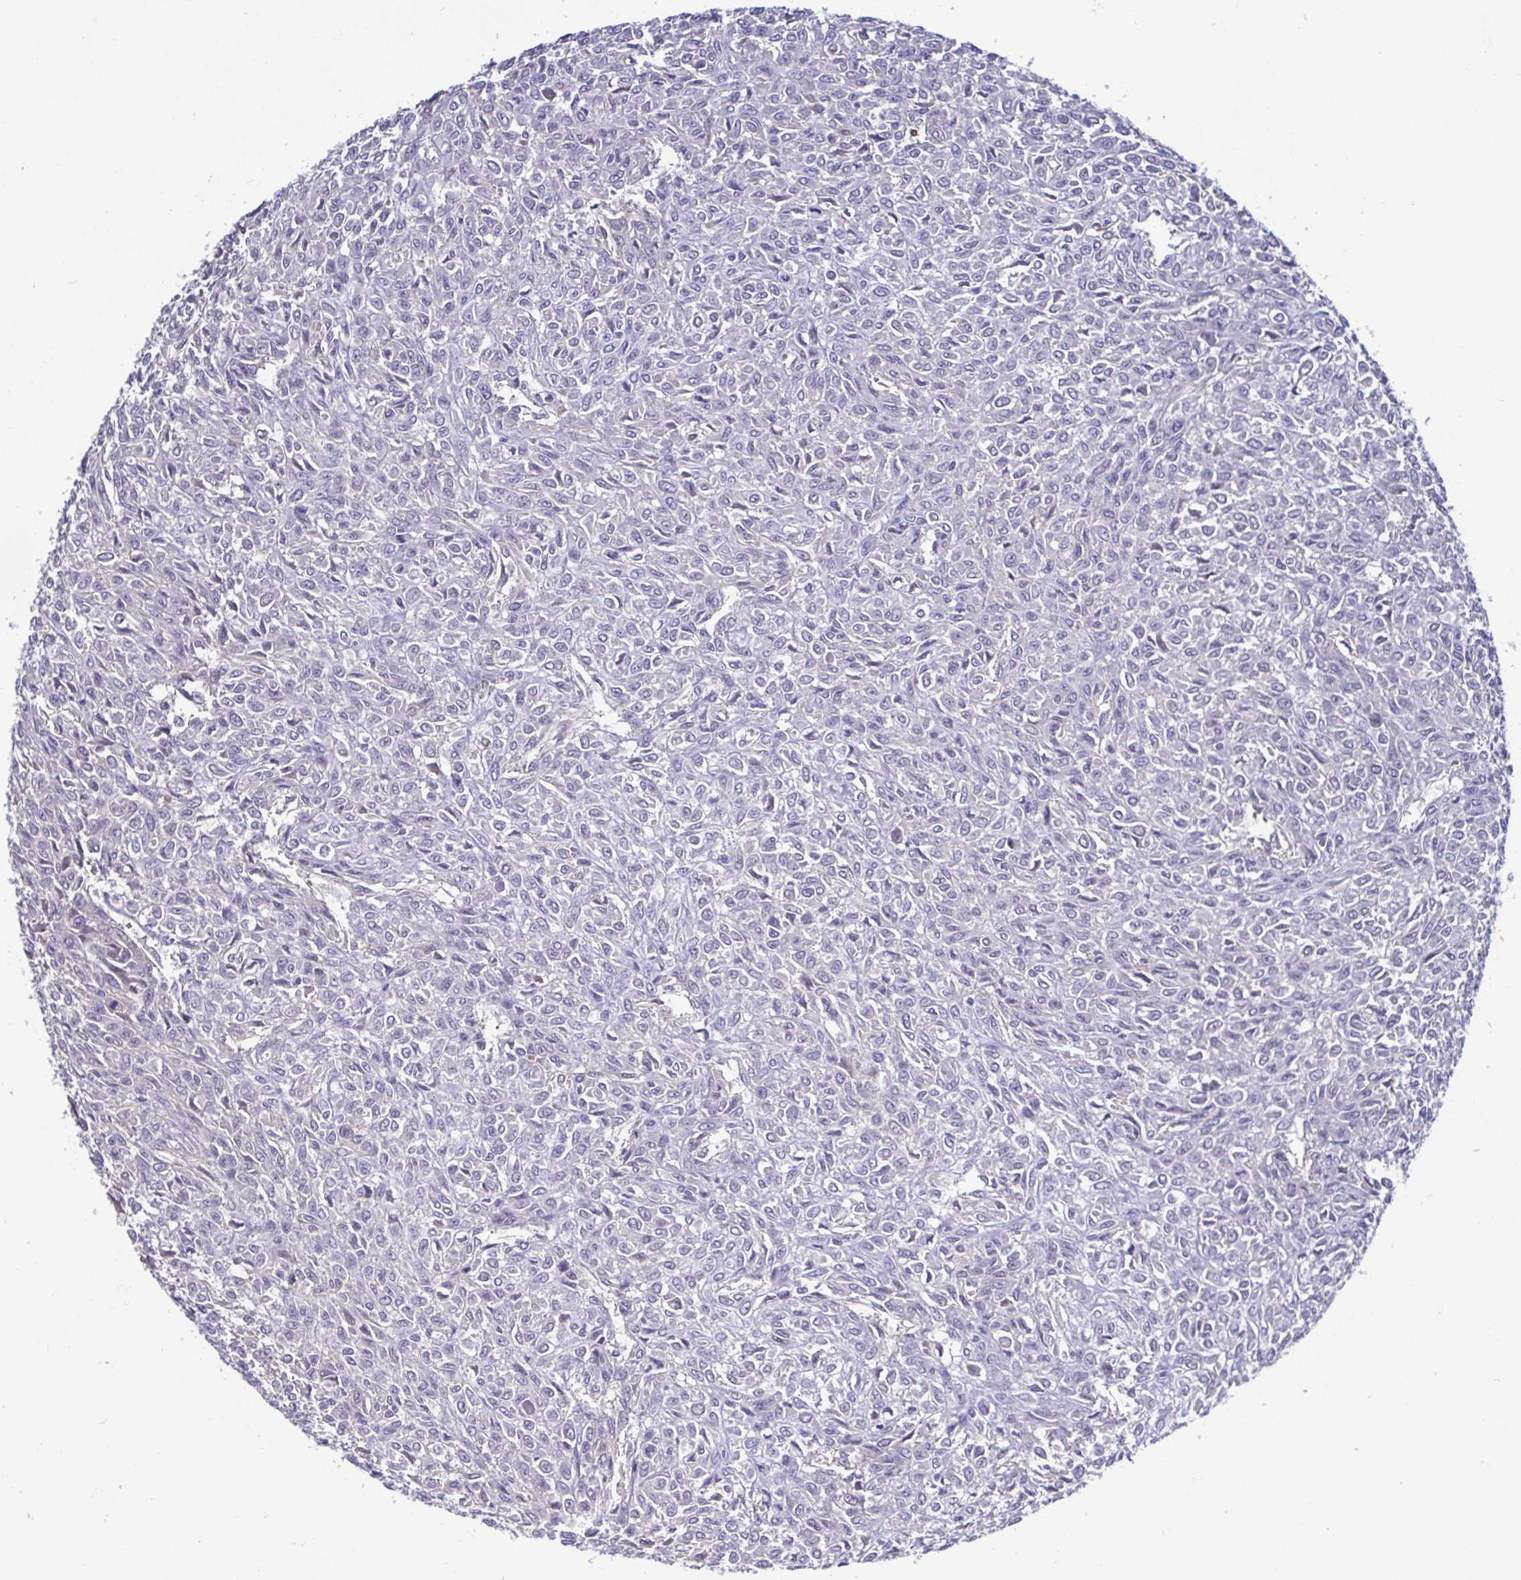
{"staining": {"intensity": "negative", "quantity": "none", "location": "none"}, "tissue": "renal cancer", "cell_type": "Tumor cells", "image_type": "cancer", "snomed": [{"axis": "morphology", "description": "Adenocarcinoma, NOS"}, {"axis": "topography", "description": "Kidney"}], "caption": "The immunohistochemistry (IHC) histopathology image has no significant positivity in tumor cells of renal adenocarcinoma tissue. (DAB immunohistochemistry (IHC) with hematoxylin counter stain).", "gene": "LRRC38", "patient": {"sex": "male", "age": 58}}